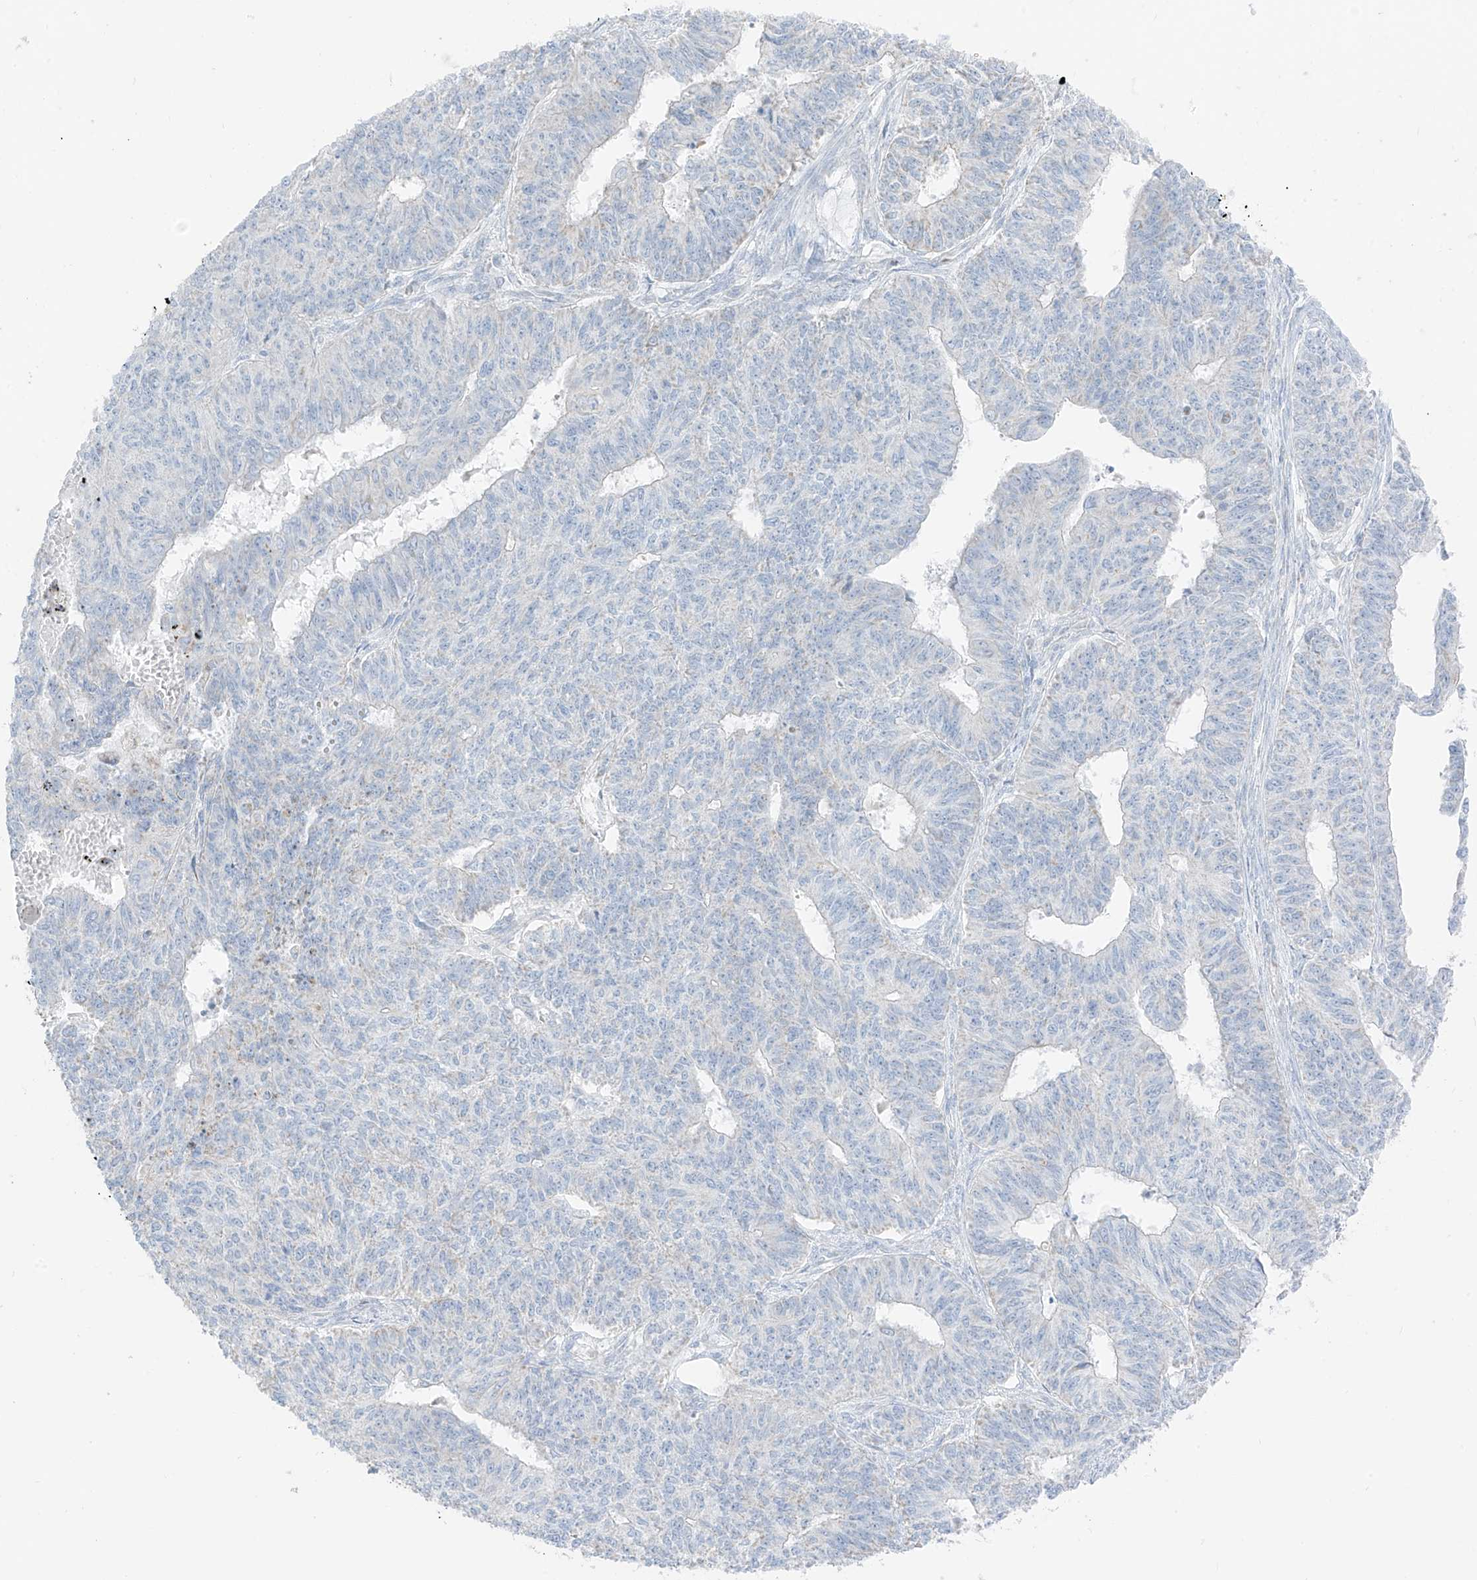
{"staining": {"intensity": "negative", "quantity": "none", "location": "none"}, "tissue": "endometrial cancer", "cell_type": "Tumor cells", "image_type": "cancer", "snomed": [{"axis": "morphology", "description": "Adenocarcinoma, NOS"}, {"axis": "topography", "description": "Endometrium"}], "caption": "Immunohistochemistry of human adenocarcinoma (endometrial) exhibits no positivity in tumor cells. (Stains: DAB IHC with hematoxylin counter stain, Microscopy: brightfield microscopy at high magnification).", "gene": "ETHE1", "patient": {"sex": "female", "age": 32}}